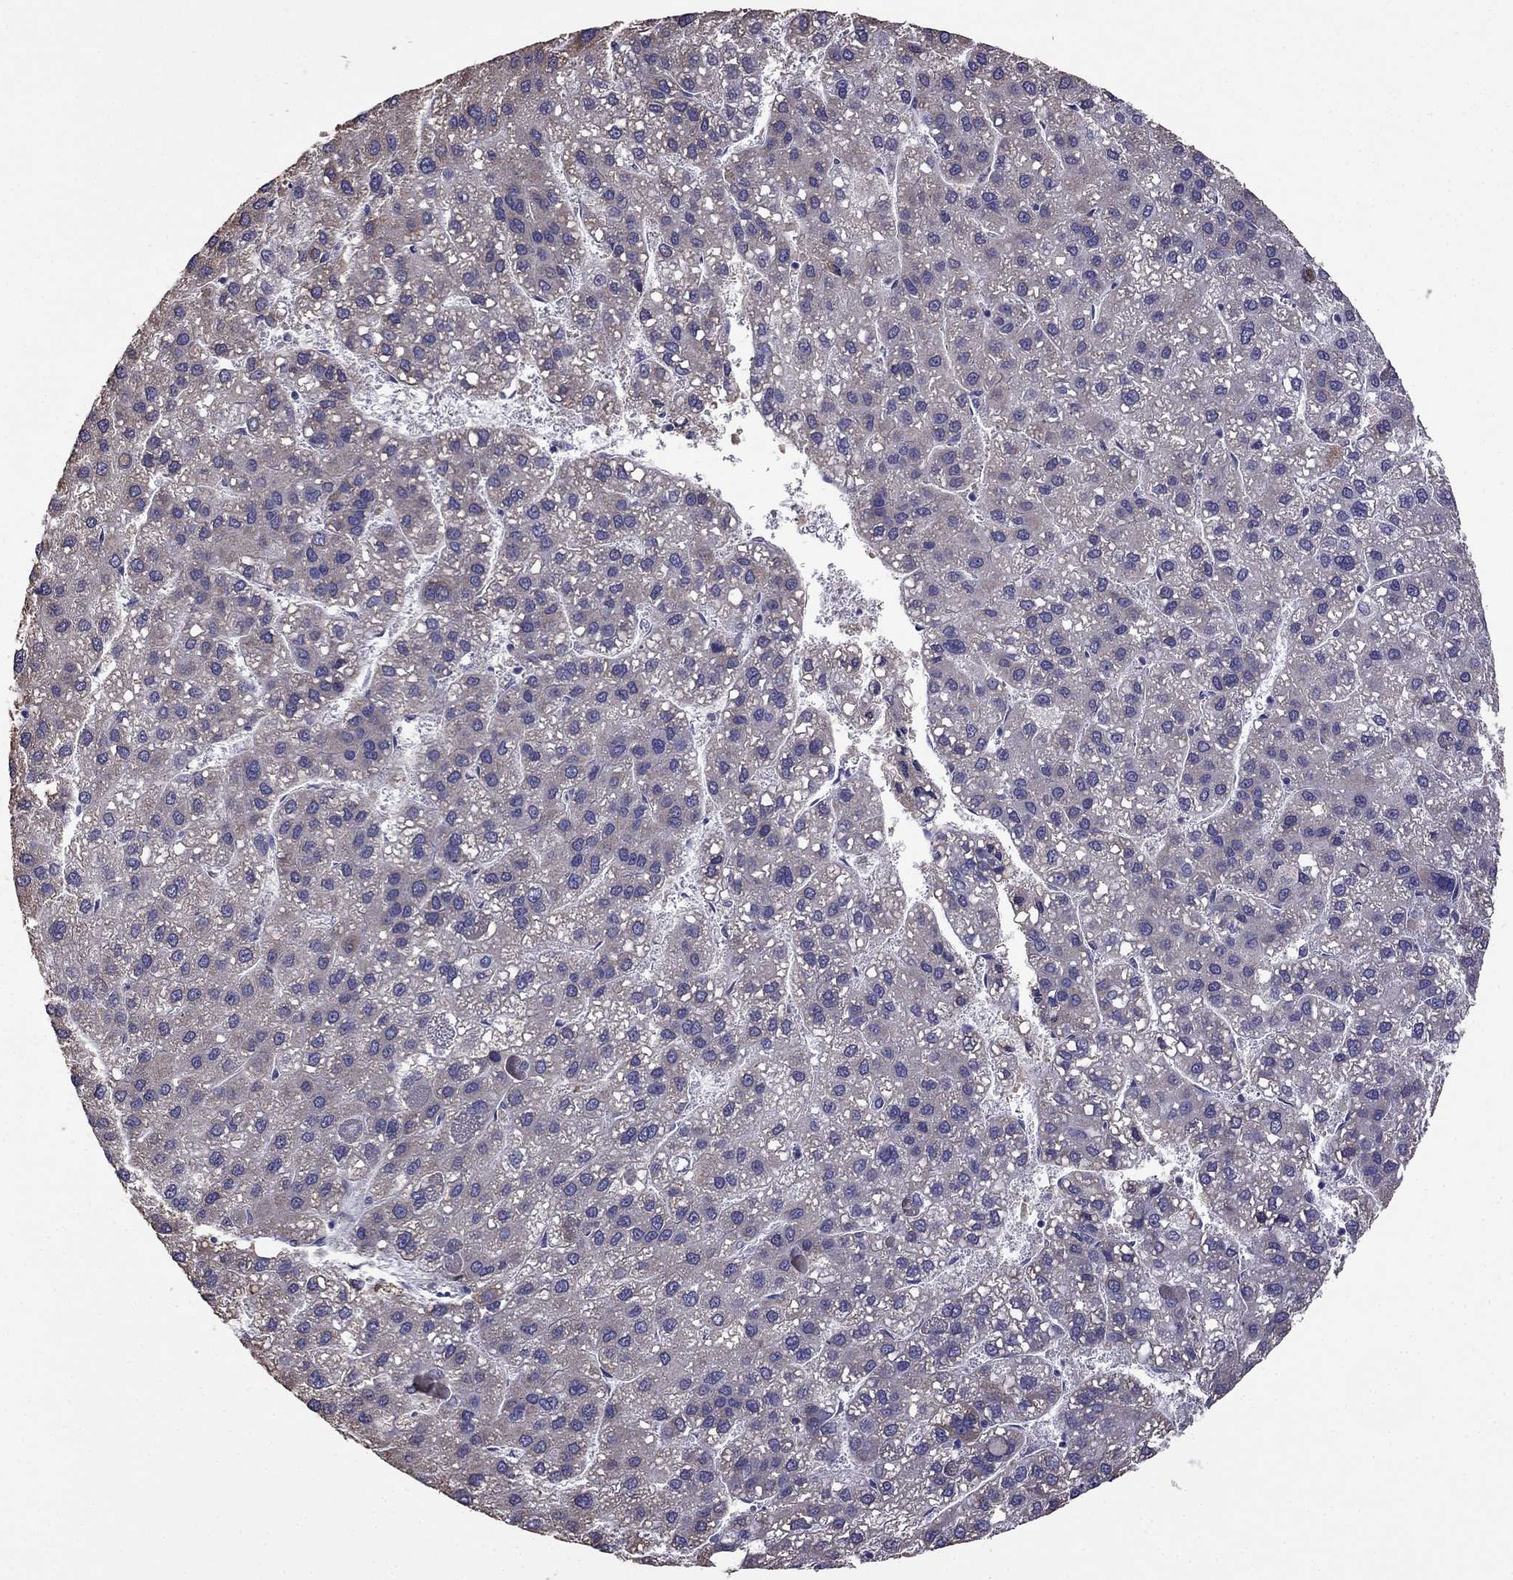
{"staining": {"intensity": "weak", "quantity": "<25%", "location": "cytoplasmic/membranous"}, "tissue": "liver cancer", "cell_type": "Tumor cells", "image_type": "cancer", "snomed": [{"axis": "morphology", "description": "Carcinoma, Hepatocellular, NOS"}, {"axis": "topography", "description": "Liver"}], "caption": "Immunohistochemistry image of human liver cancer stained for a protein (brown), which demonstrates no staining in tumor cells.", "gene": "CDH9", "patient": {"sex": "female", "age": 82}}